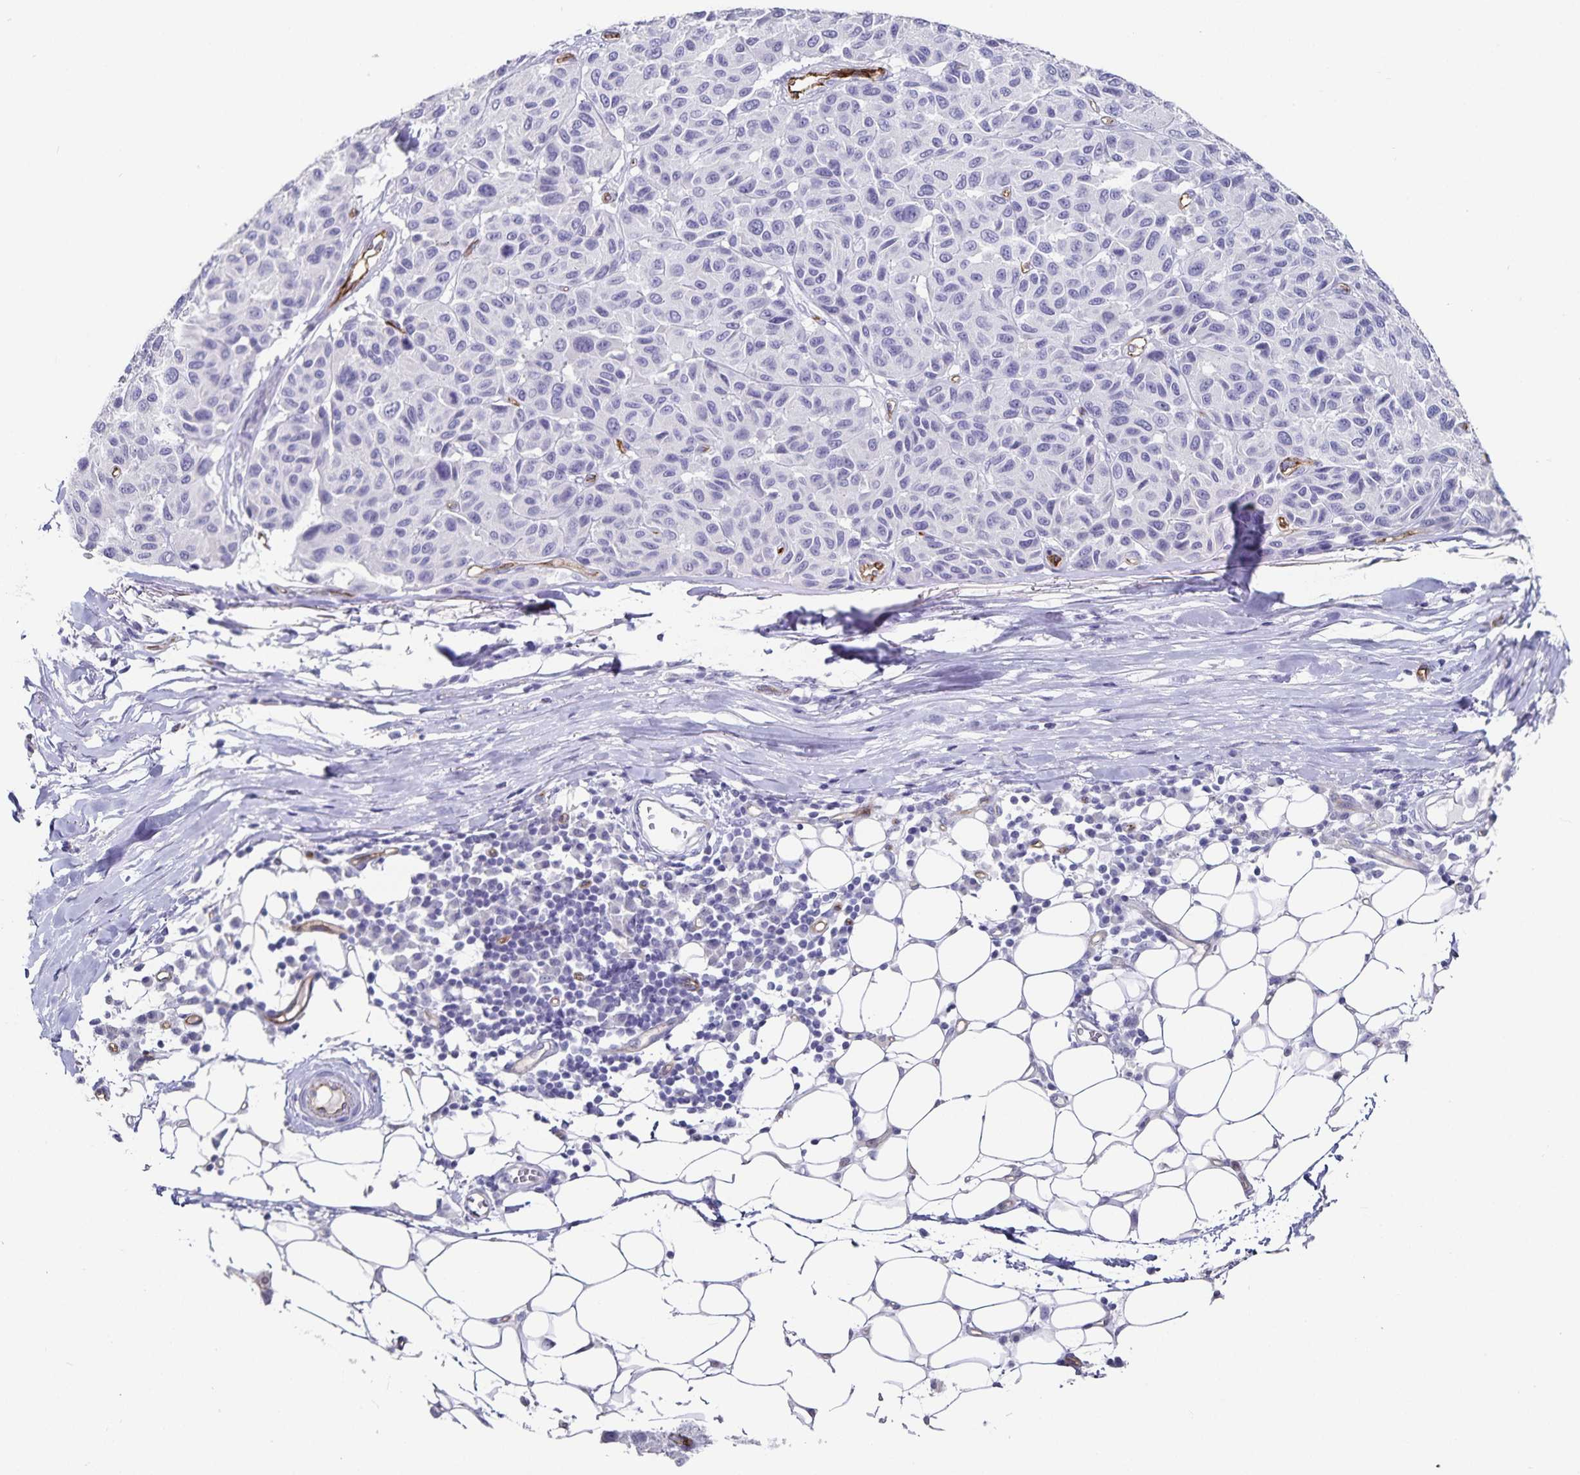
{"staining": {"intensity": "negative", "quantity": "none", "location": "none"}, "tissue": "melanoma", "cell_type": "Tumor cells", "image_type": "cancer", "snomed": [{"axis": "morphology", "description": "Malignant melanoma, NOS"}, {"axis": "topography", "description": "Skin"}], "caption": "This is an immunohistochemistry micrograph of human melanoma. There is no staining in tumor cells.", "gene": "PODXL", "patient": {"sex": "female", "age": 66}}